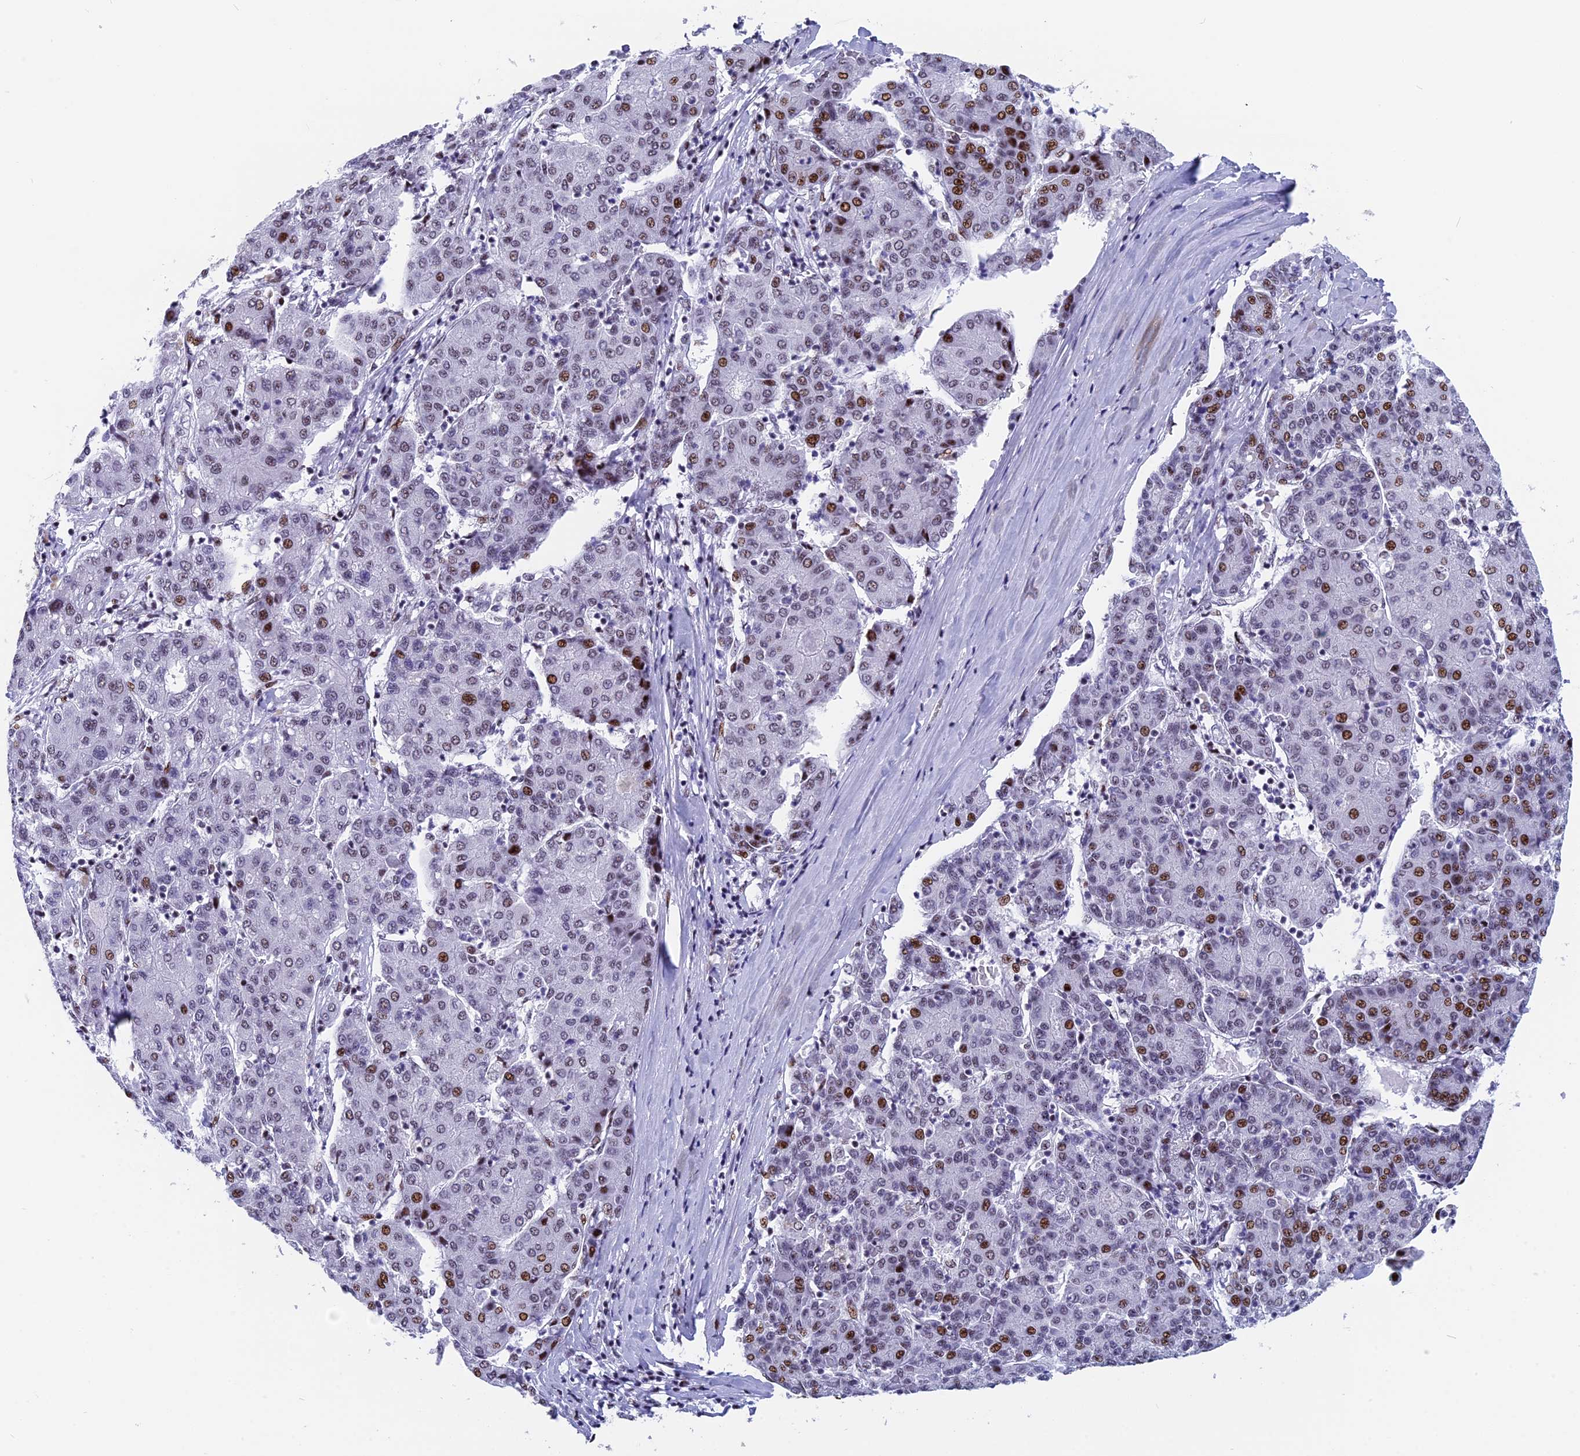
{"staining": {"intensity": "moderate", "quantity": "<25%", "location": "nuclear"}, "tissue": "liver cancer", "cell_type": "Tumor cells", "image_type": "cancer", "snomed": [{"axis": "morphology", "description": "Carcinoma, Hepatocellular, NOS"}, {"axis": "topography", "description": "Liver"}], "caption": "A brown stain shows moderate nuclear expression of a protein in human liver cancer tumor cells.", "gene": "NSA2", "patient": {"sex": "male", "age": 65}}